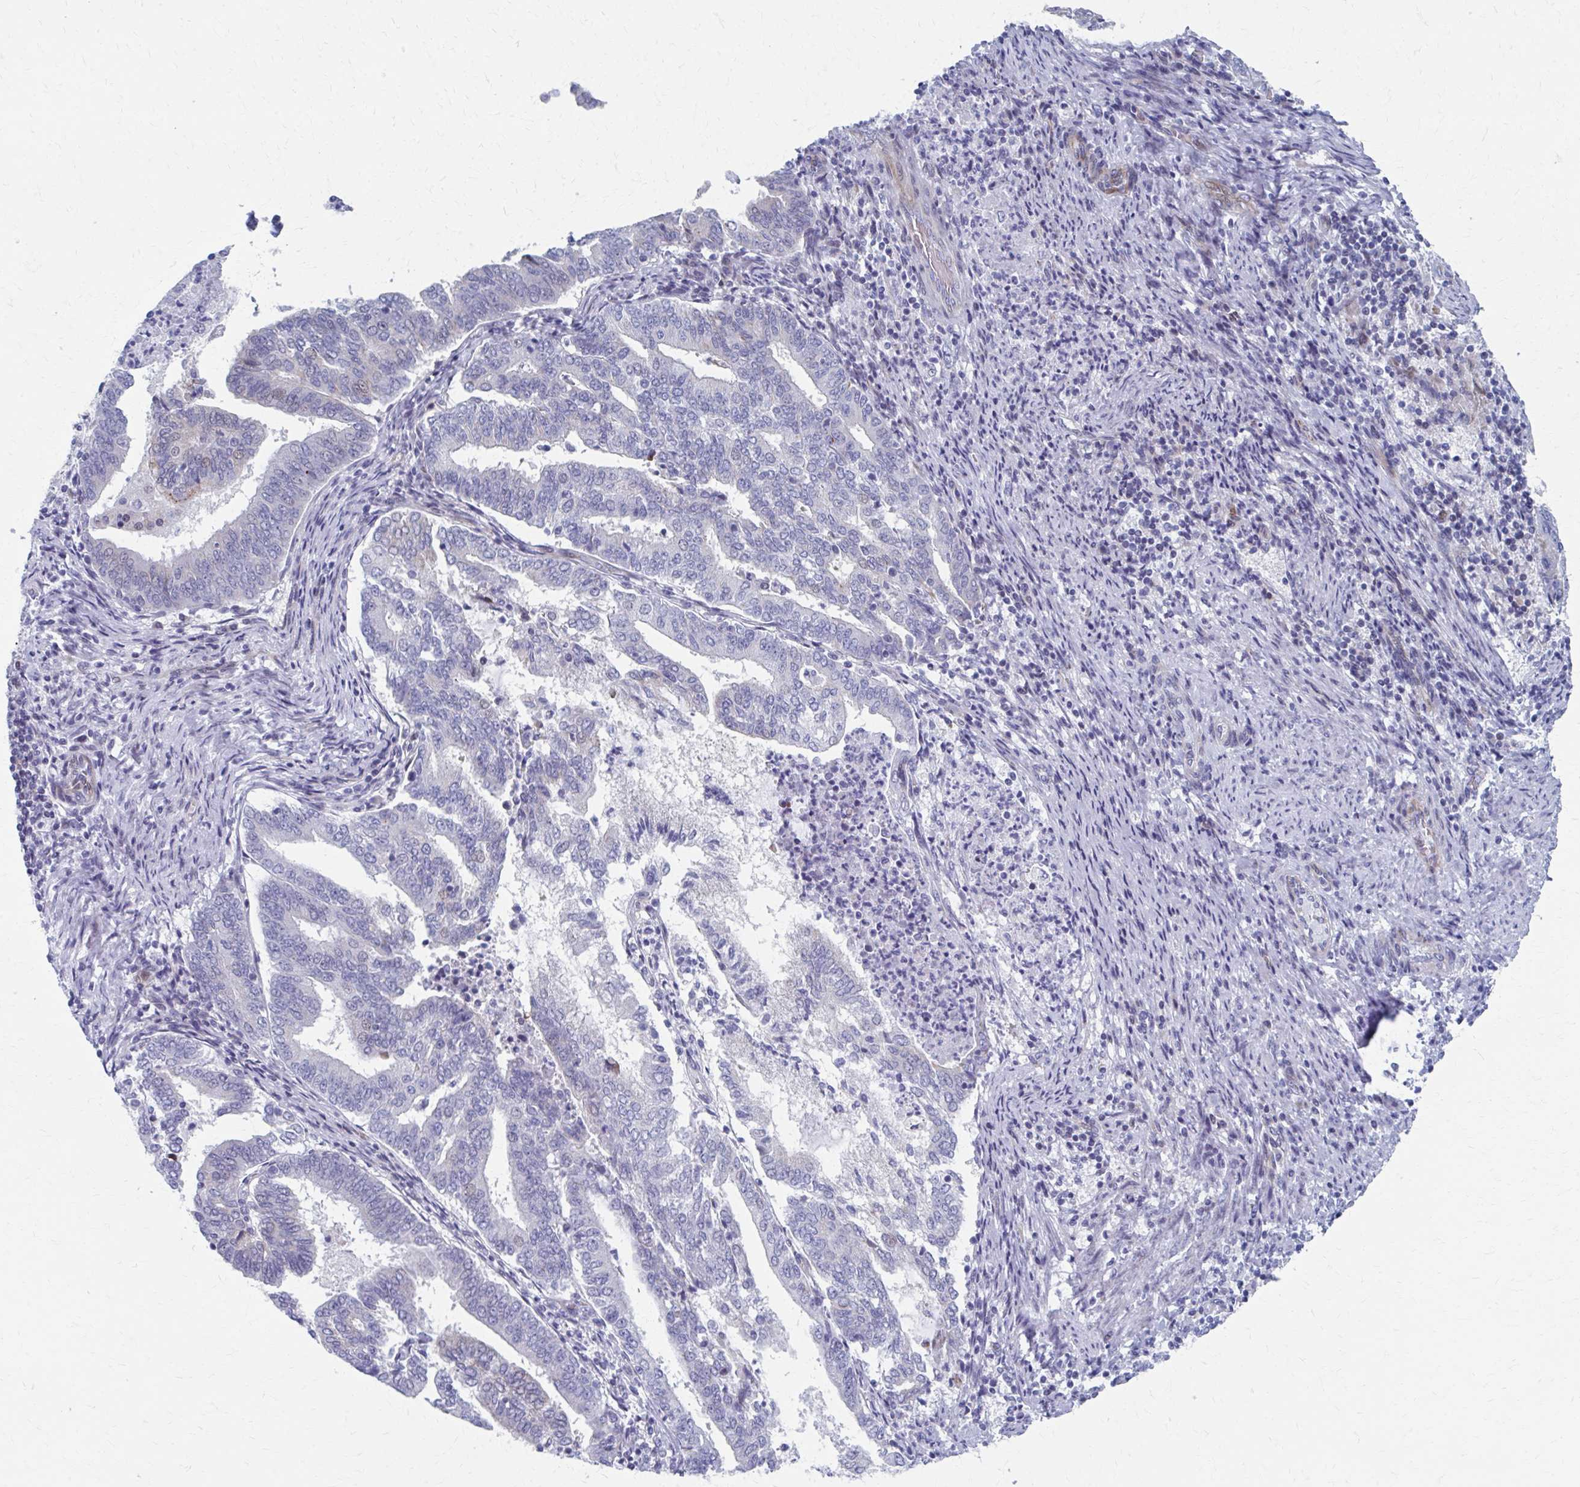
{"staining": {"intensity": "negative", "quantity": "none", "location": "none"}, "tissue": "endometrial cancer", "cell_type": "Tumor cells", "image_type": "cancer", "snomed": [{"axis": "morphology", "description": "Adenocarcinoma, NOS"}, {"axis": "topography", "description": "Endometrium"}], "caption": "A micrograph of endometrial cancer stained for a protein reveals no brown staining in tumor cells. (Brightfield microscopy of DAB (3,3'-diaminobenzidine) immunohistochemistry (IHC) at high magnification).", "gene": "ABHD16B", "patient": {"sex": "female", "age": 80}}